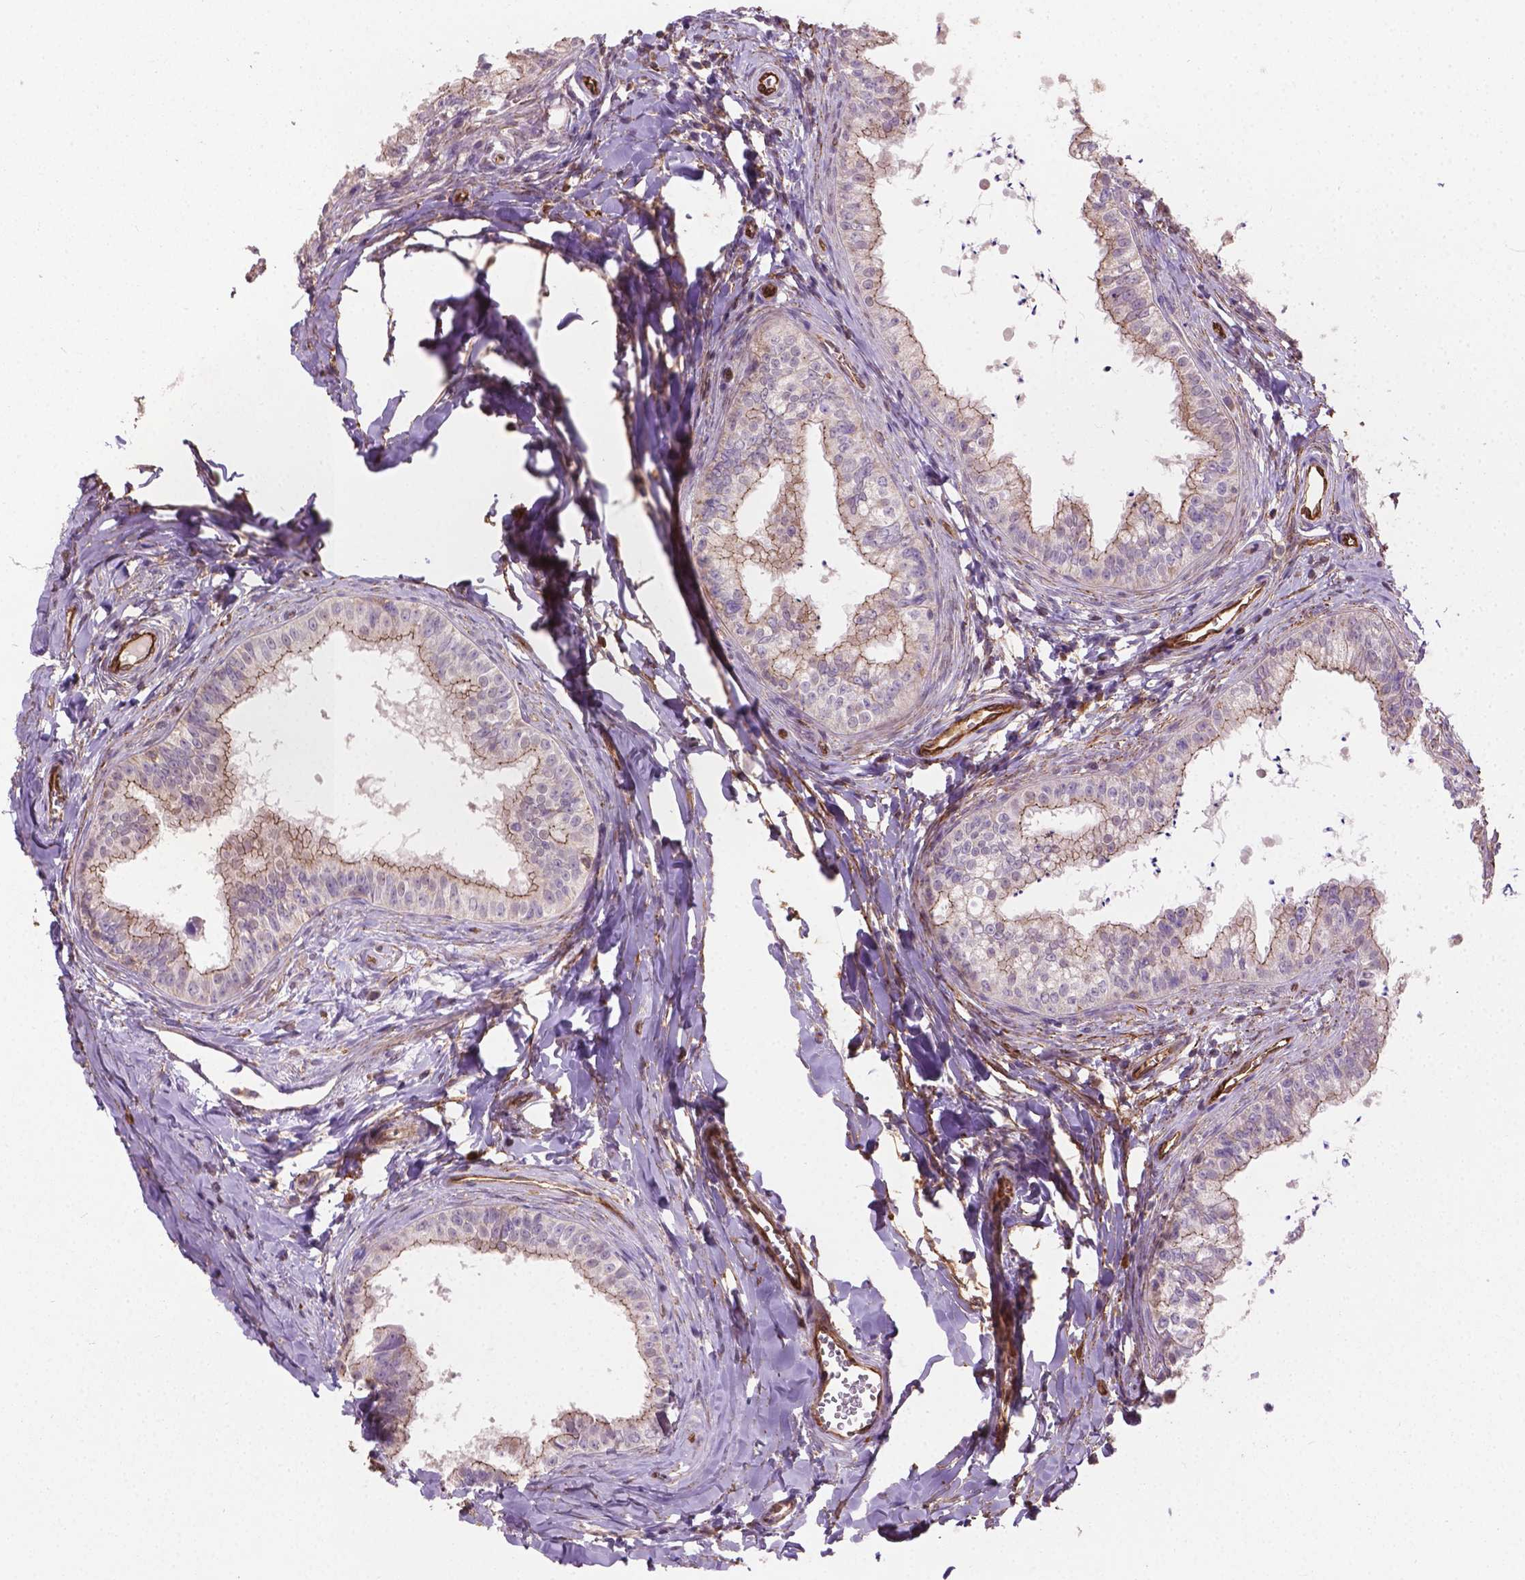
{"staining": {"intensity": "moderate", "quantity": "<25%", "location": "cytoplasmic/membranous"}, "tissue": "epididymis", "cell_type": "Glandular cells", "image_type": "normal", "snomed": [{"axis": "morphology", "description": "Normal tissue, NOS"}, {"axis": "topography", "description": "Epididymis"}], "caption": "Epididymis stained for a protein (brown) exhibits moderate cytoplasmic/membranous positive positivity in about <25% of glandular cells.", "gene": "TCAF1", "patient": {"sex": "male", "age": 24}}